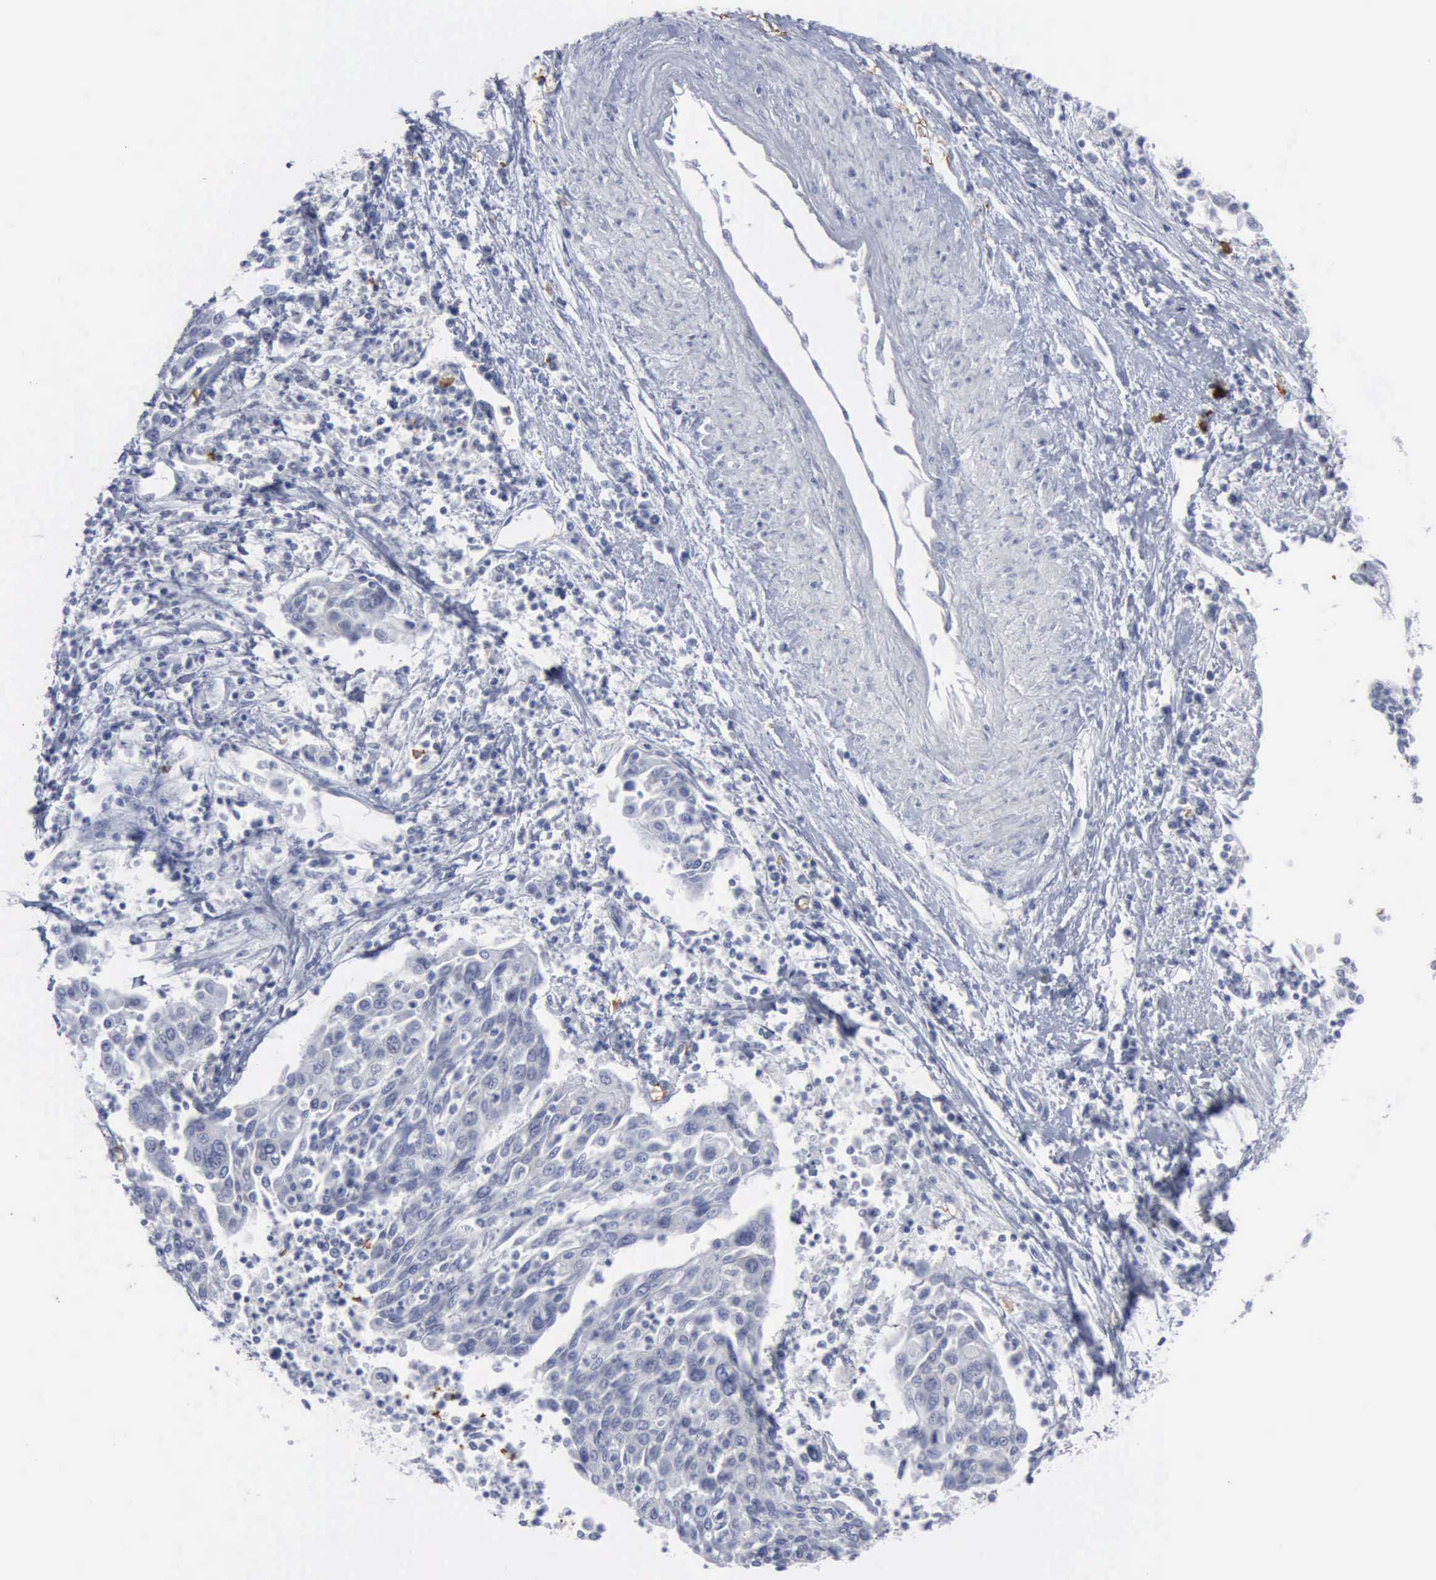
{"staining": {"intensity": "negative", "quantity": "none", "location": "none"}, "tissue": "cervical cancer", "cell_type": "Tumor cells", "image_type": "cancer", "snomed": [{"axis": "morphology", "description": "Squamous cell carcinoma, NOS"}, {"axis": "topography", "description": "Cervix"}], "caption": "High power microscopy photomicrograph of an immunohistochemistry image of cervical cancer, revealing no significant positivity in tumor cells.", "gene": "TGFB1", "patient": {"sex": "female", "age": 40}}